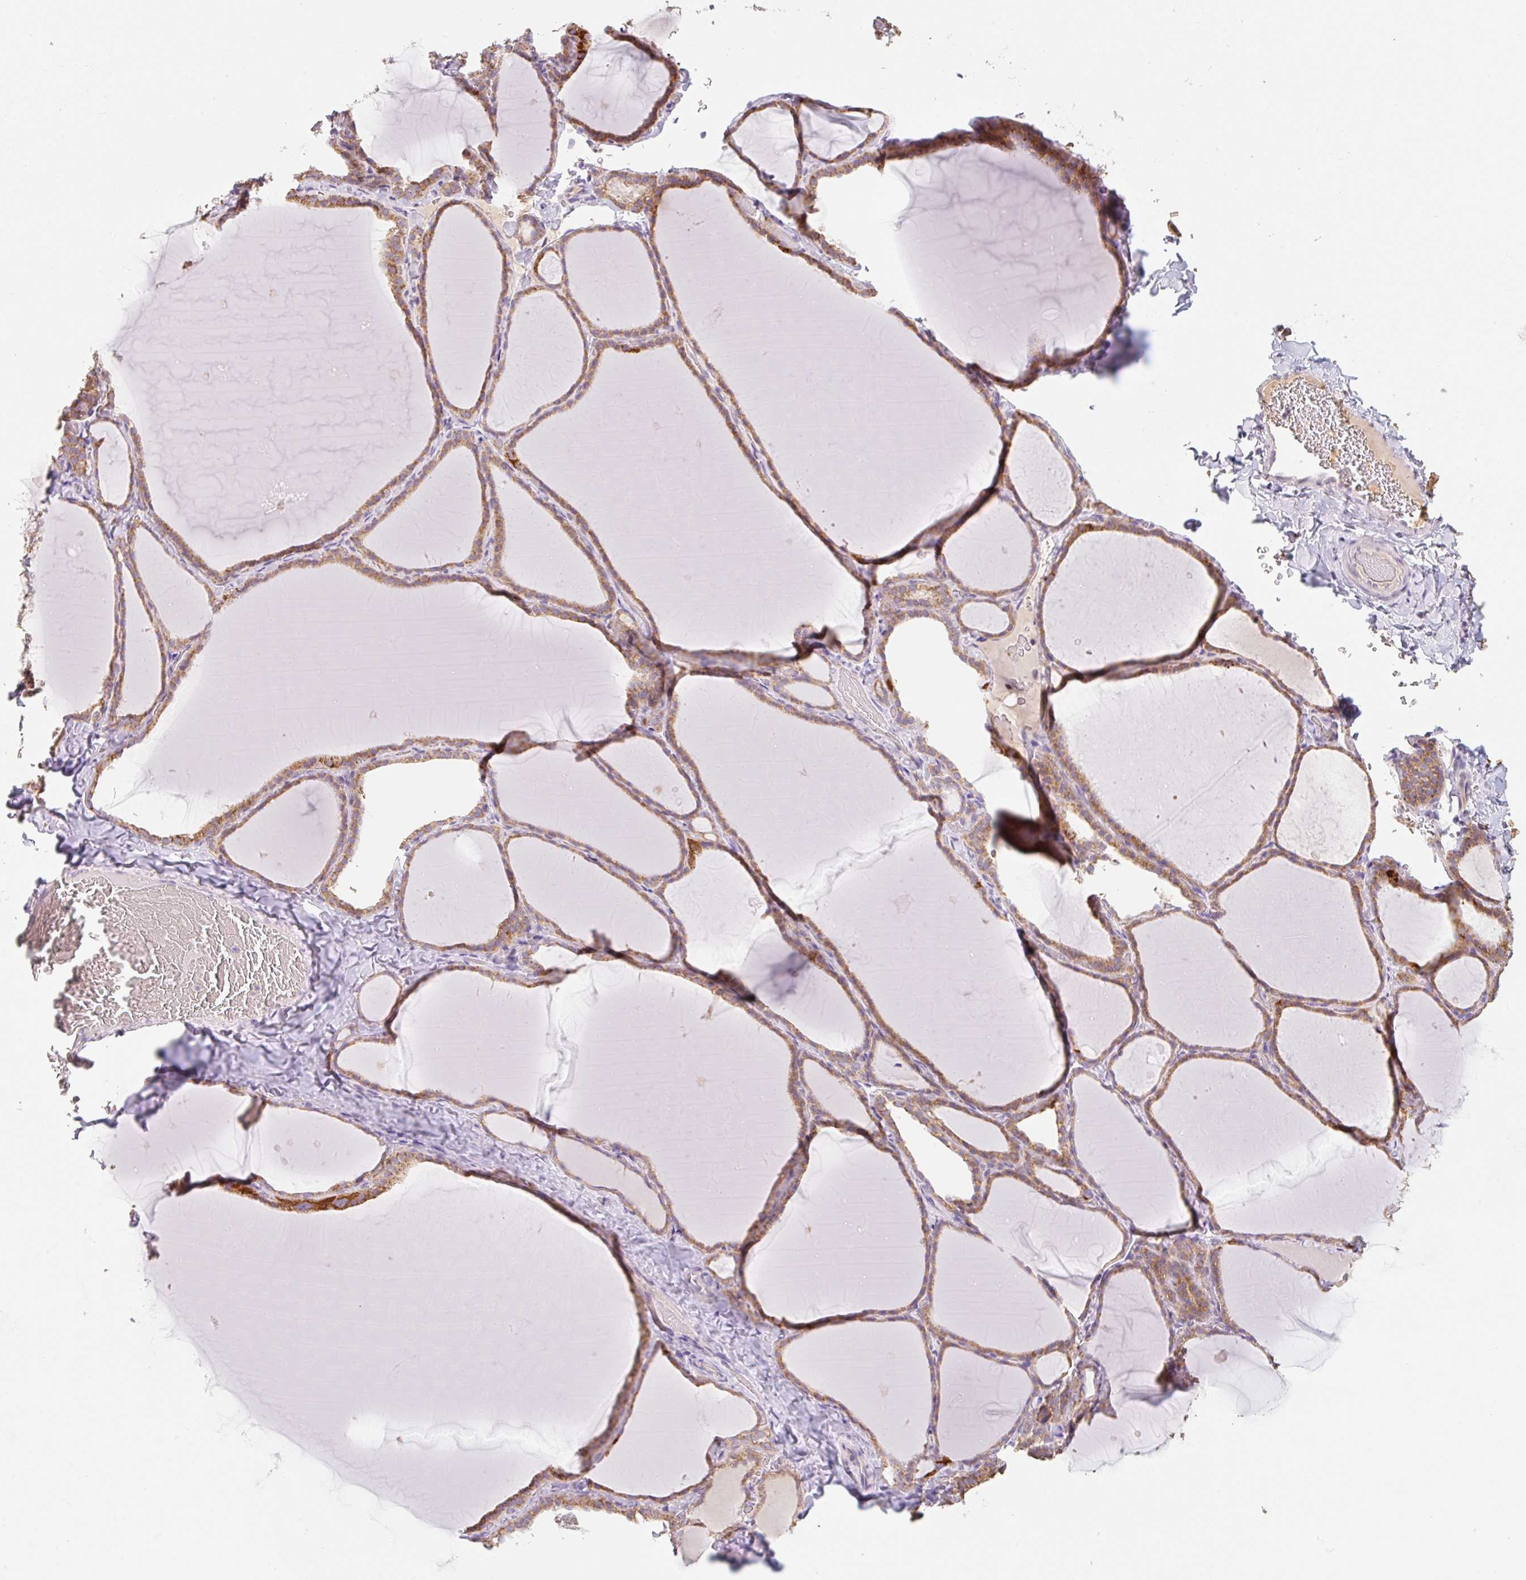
{"staining": {"intensity": "moderate", "quantity": ">75%", "location": "cytoplasmic/membranous"}, "tissue": "thyroid gland", "cell_type": "Glandular cells", "image_type": "normal", "snomed": [{"axis": "morphology", "description": "Normal tissue, NOS"}, {"axis": "topography", "description": "Thyroid gland"}], "caption": "High-power microscopy captured an immunohistochemistry (IHC) photomicrograph of benign thyroid gland, revealing moderate cytoplasmic/membranous positivity in approximately >75% of glandular cells. The staining was performed using DAB (3,3'-diaminobenzidine) to visualize the protein expression in brown, while the nuclei were stained in blue with hematoxylin (Magnification: 20x).", "gene": "MIA2", "patient": {"sex": "female", "age": 22}}